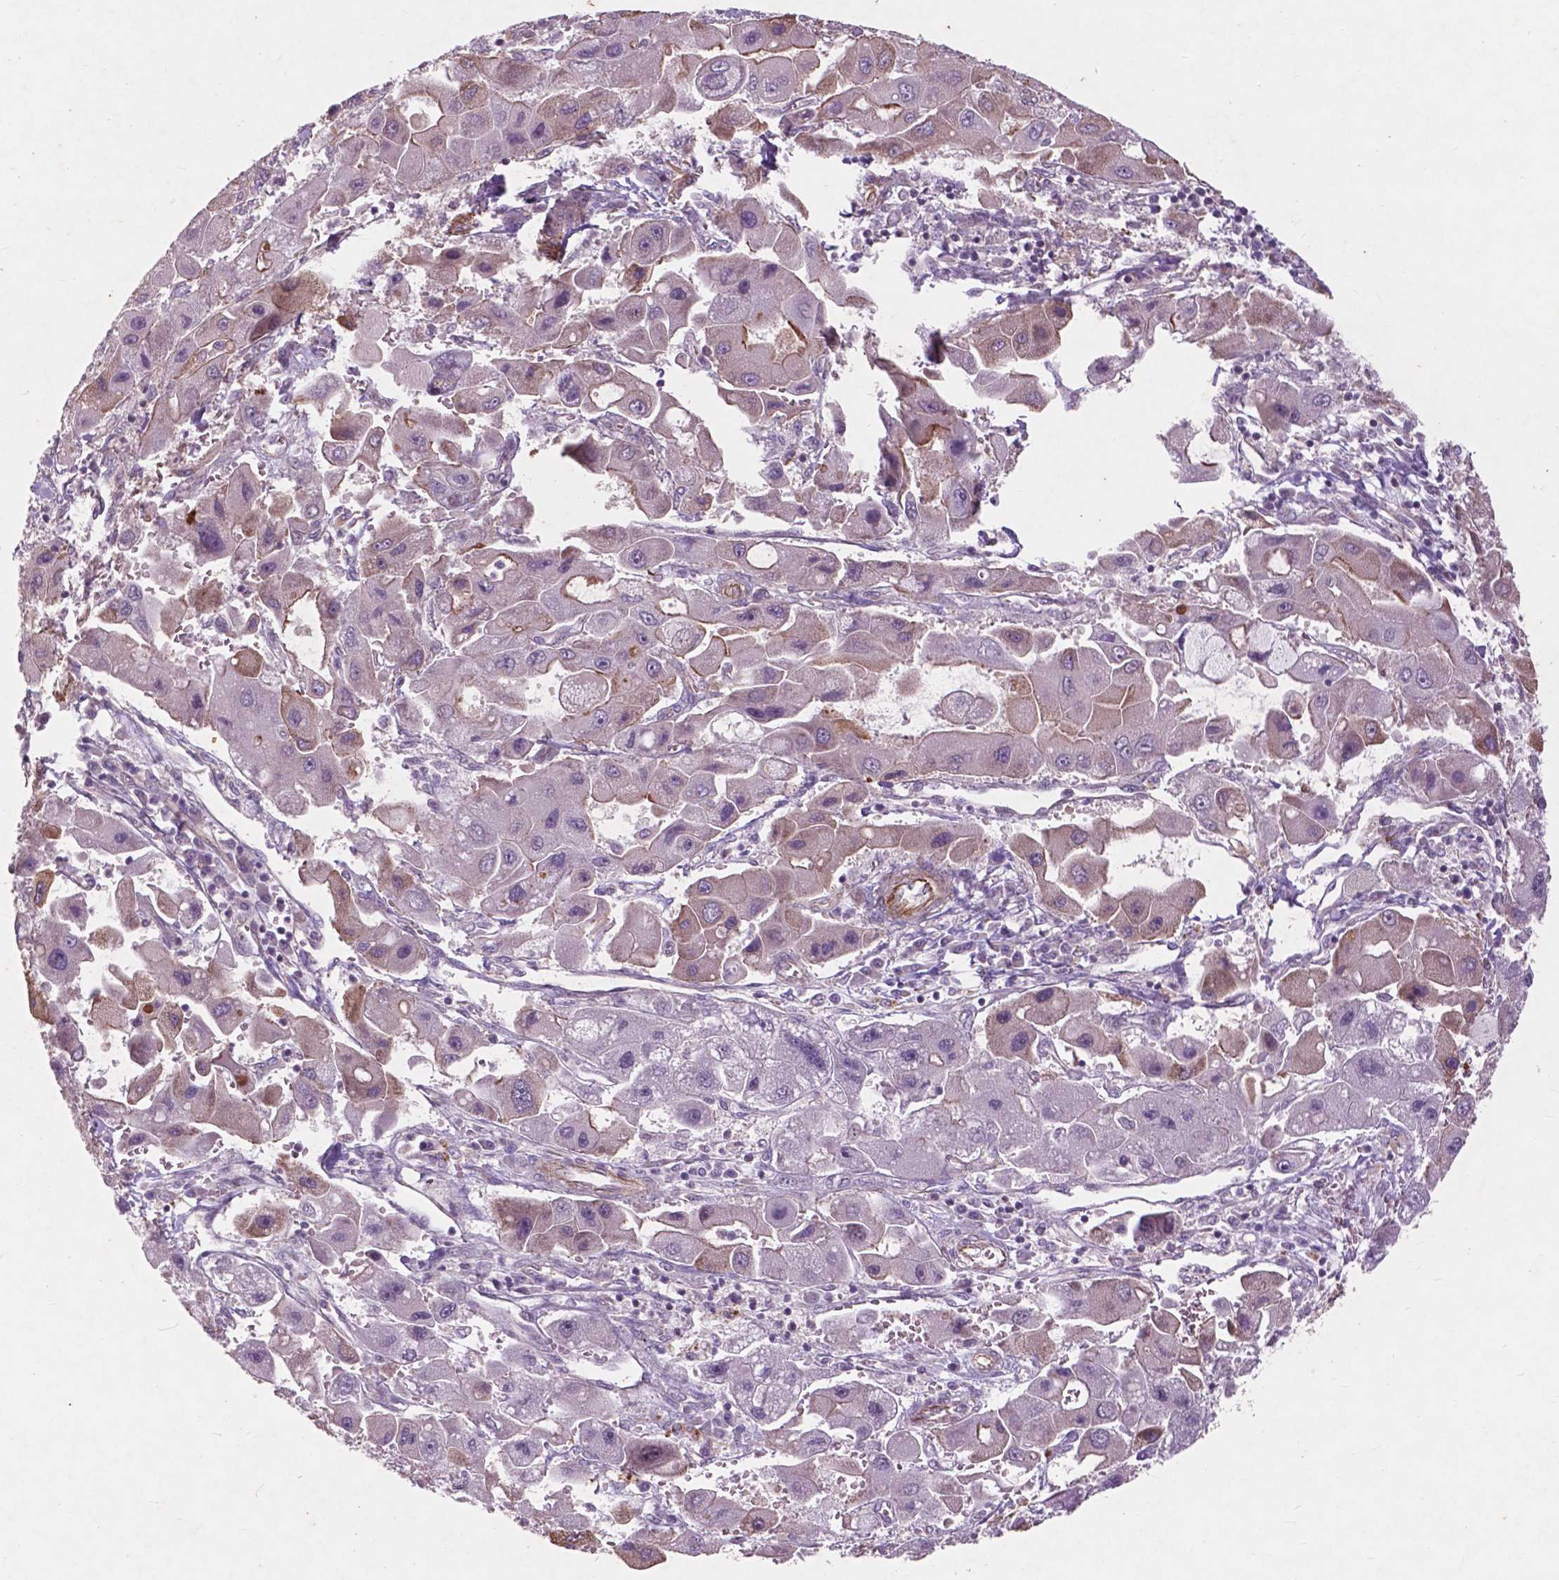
{"staining": {"intensity": "negative", "quantity": "none", "location": "none"}, "tissue": "liver cancer", "cell_type": "Tumor cells", "image_type": "cancer", "snomed": [{"axis": "morphology", "description": "Carcinoma, Hepatocellular, NOS"}, {"axis": "topography", "description": "Liver"}], "caption": "Tumor cells are negative for protein expression in human liver cancer. (IHC, brightfield microscopy, high magnification).", "gene": "RFPL4B", "patient": {"sex": "male", "age": 24}}